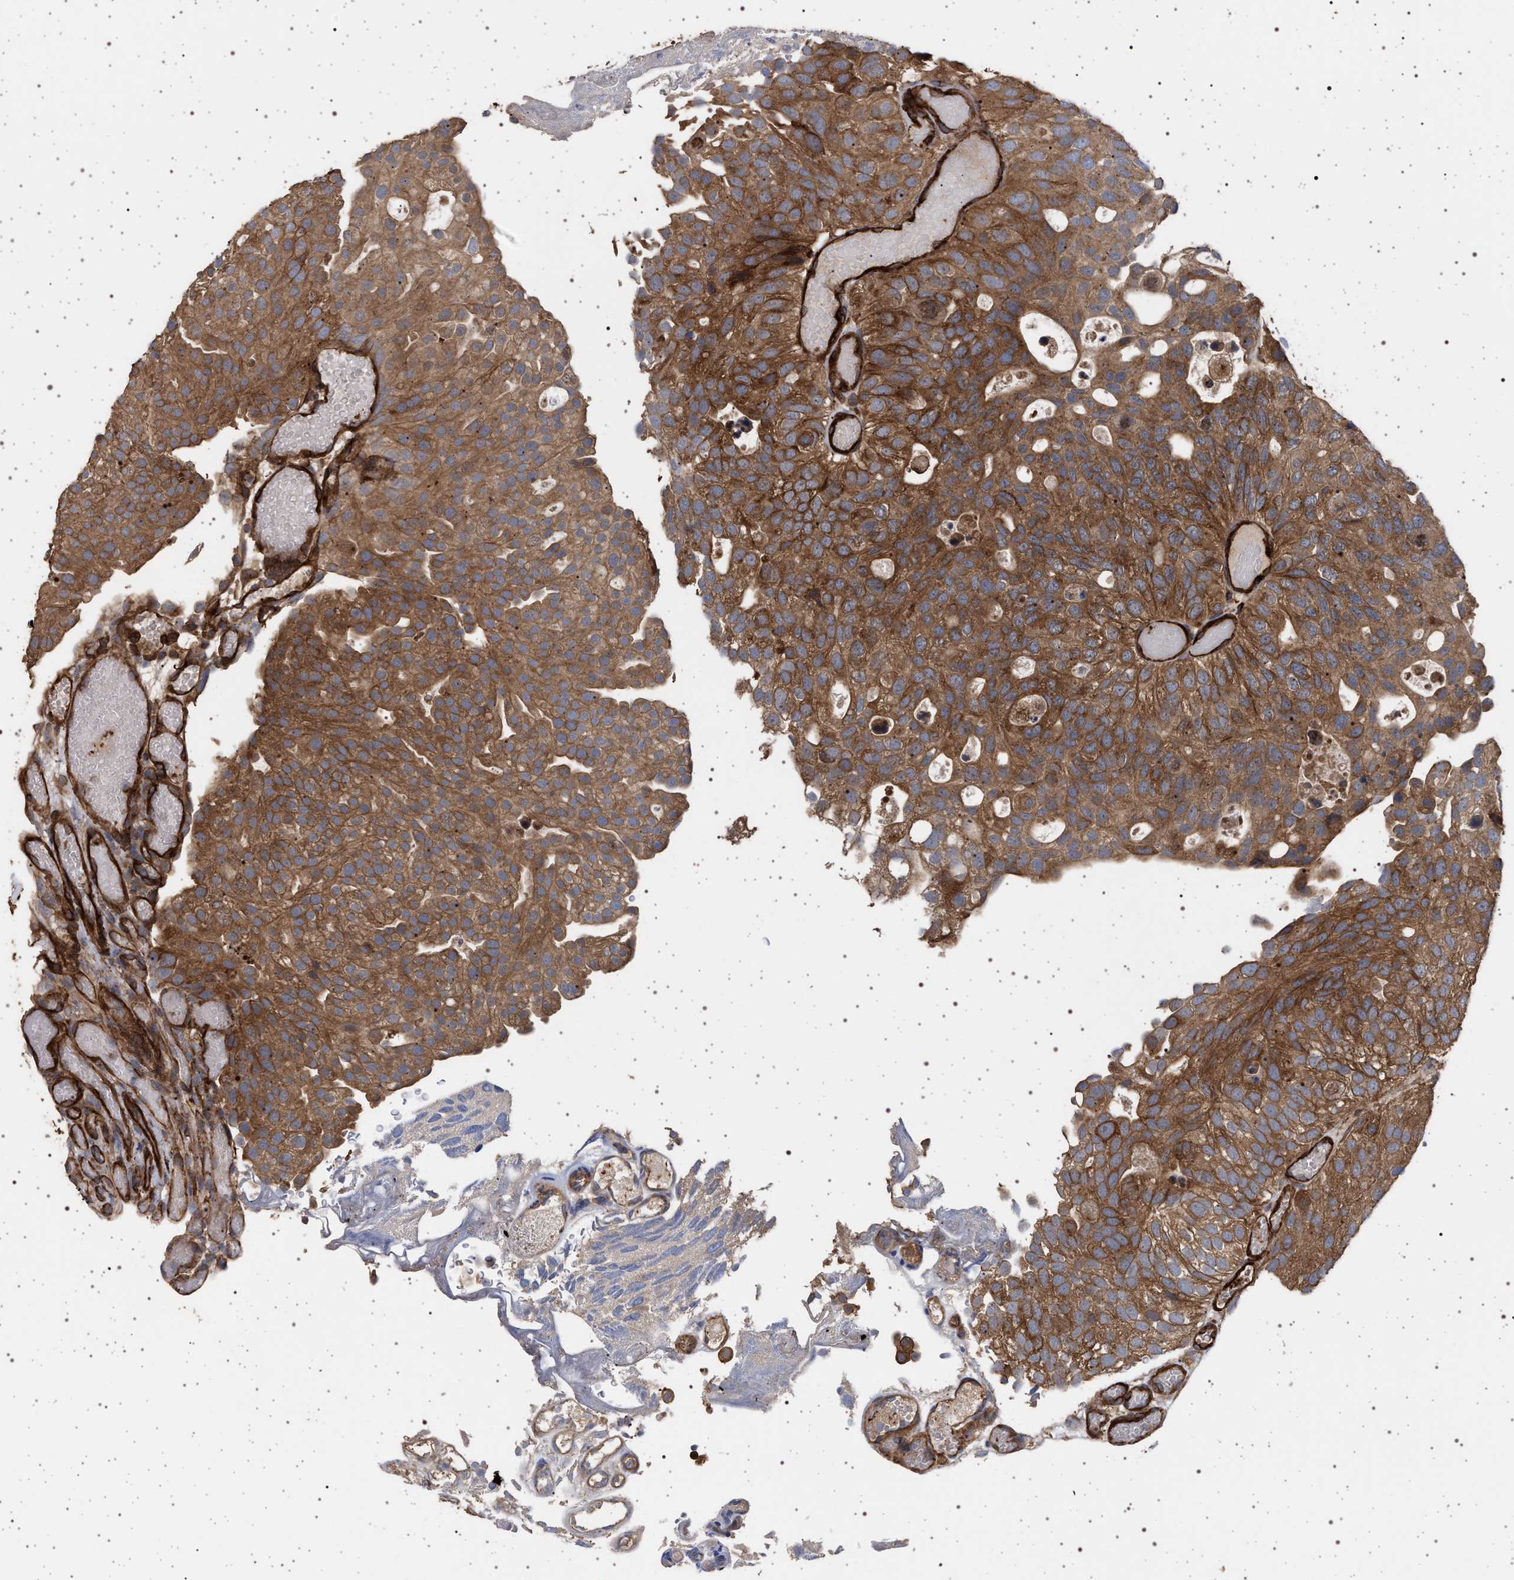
{"staining": {"intensity": "moderate", "quantity": ">75%", "location": "cytoplasmic/membranous"}, "tissue": "urothelial cancer", "cell_type": "Tumor cells", "image_type": "cancer", "snomed": [{"axis": "morphology", "description": "Urothelial carcinoma, Low grade"}, {"axis": "topography", "description": "Urinary bladder"}], "caption": "Human urothelial carcinoma (low-grade) stained with a brown dye displays moderate cytoplasmic/membranous positive expression in approximately >75% of tumor cells.", "gene": "IFT20", "patient": {"sex": "male", "age": 78}}